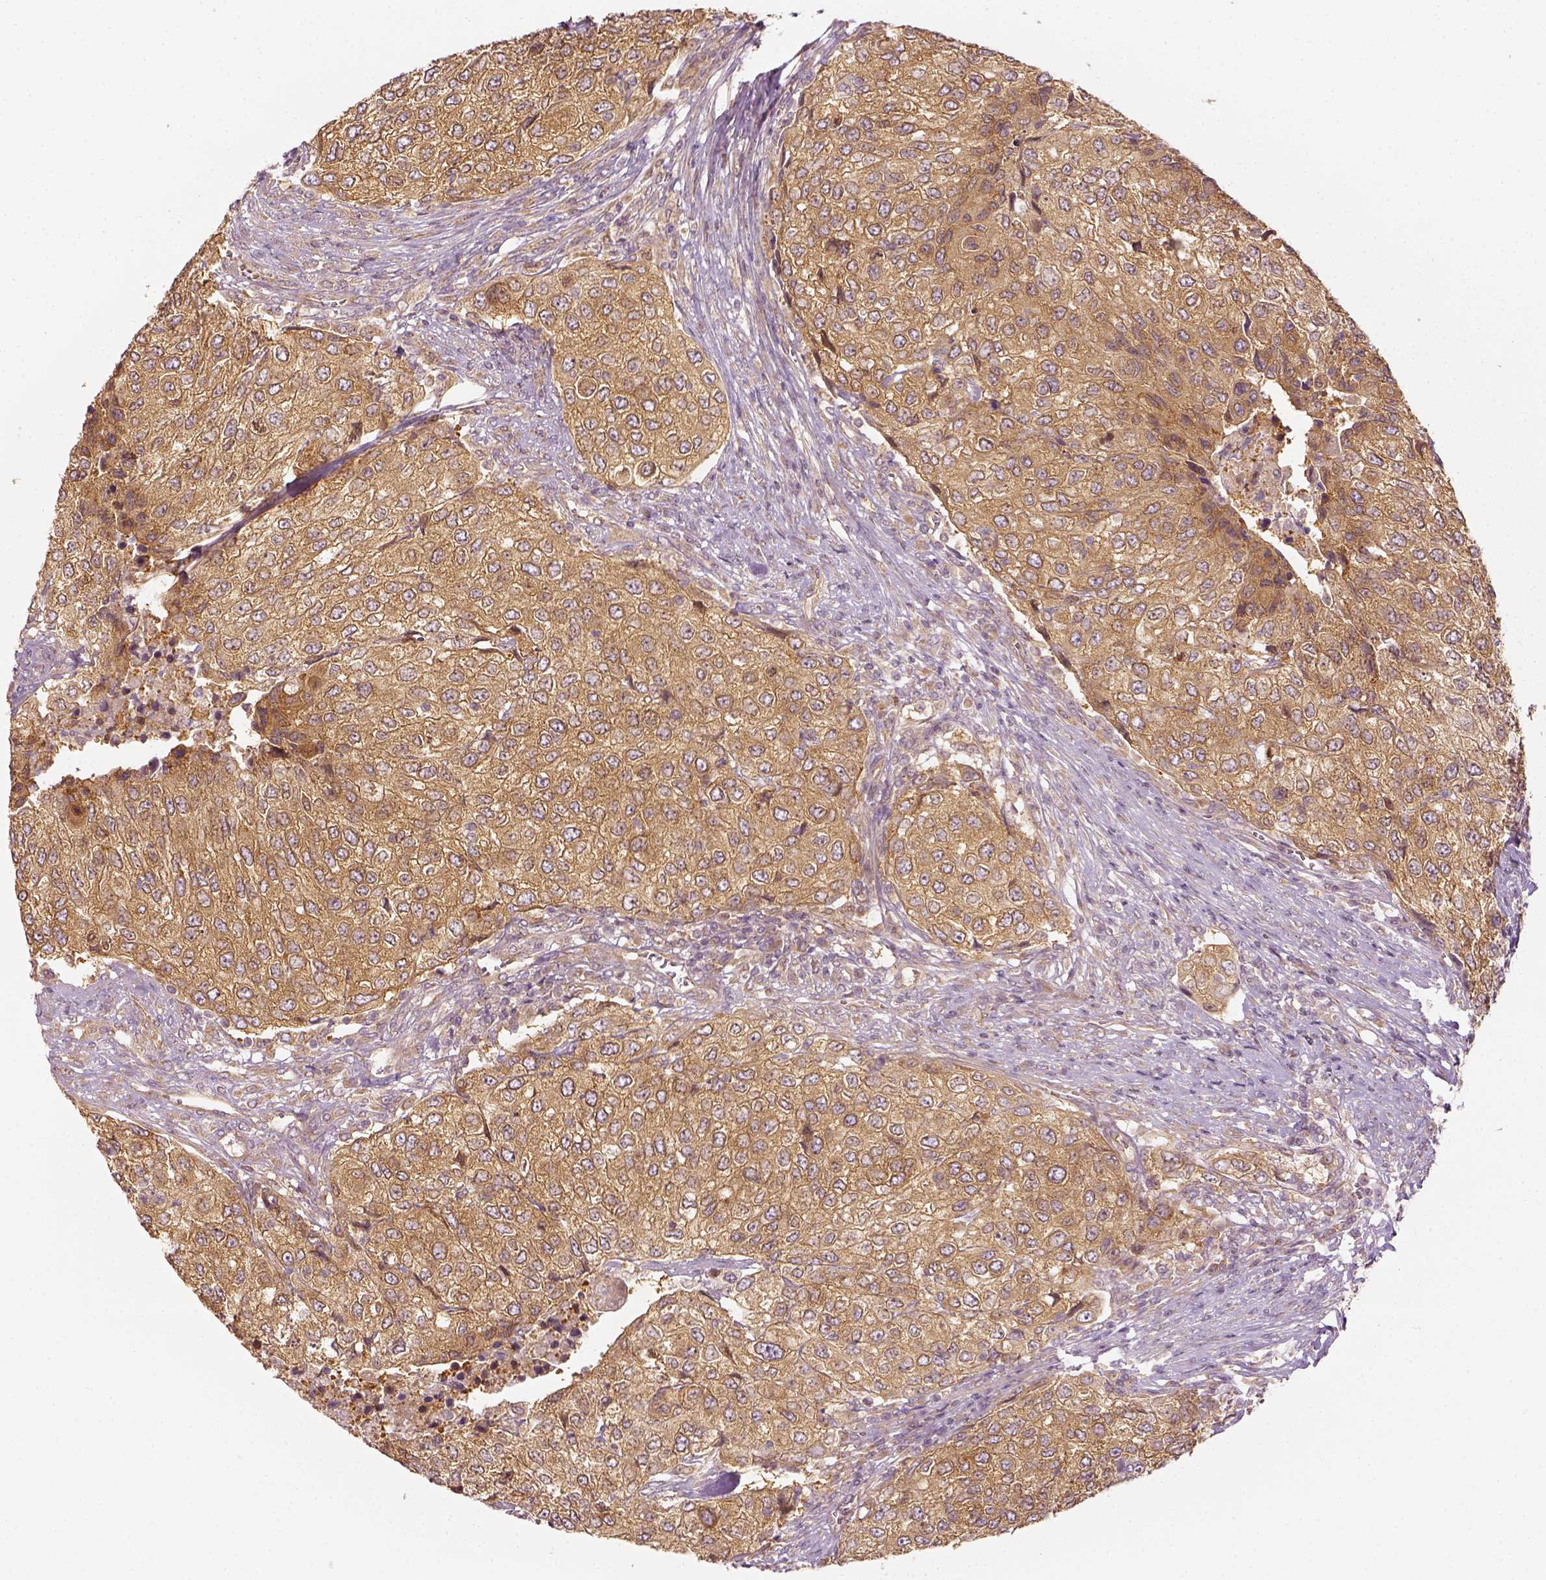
{"staining": {"intensity": "moderate", "quantity": ">75%", "location": "cytoplasmic/membranous"}, "tissue": "urothelial cancer", "cell_type": "Tumor cells", "image_type": "cancer", "snomed": [{"axis": "morphology", "description": "Urothelial carcinoma, High grade"}, {"axis": "topography", "description": "Urinary bladder"}], "caption": "Protein expression analysis of human urothelial cancer reveals moderate cytoplasmic/membranous staining in about >75% of tumor cells.", "gene": "PAIP1", "patient": {"sex": "female", "age": 78}}